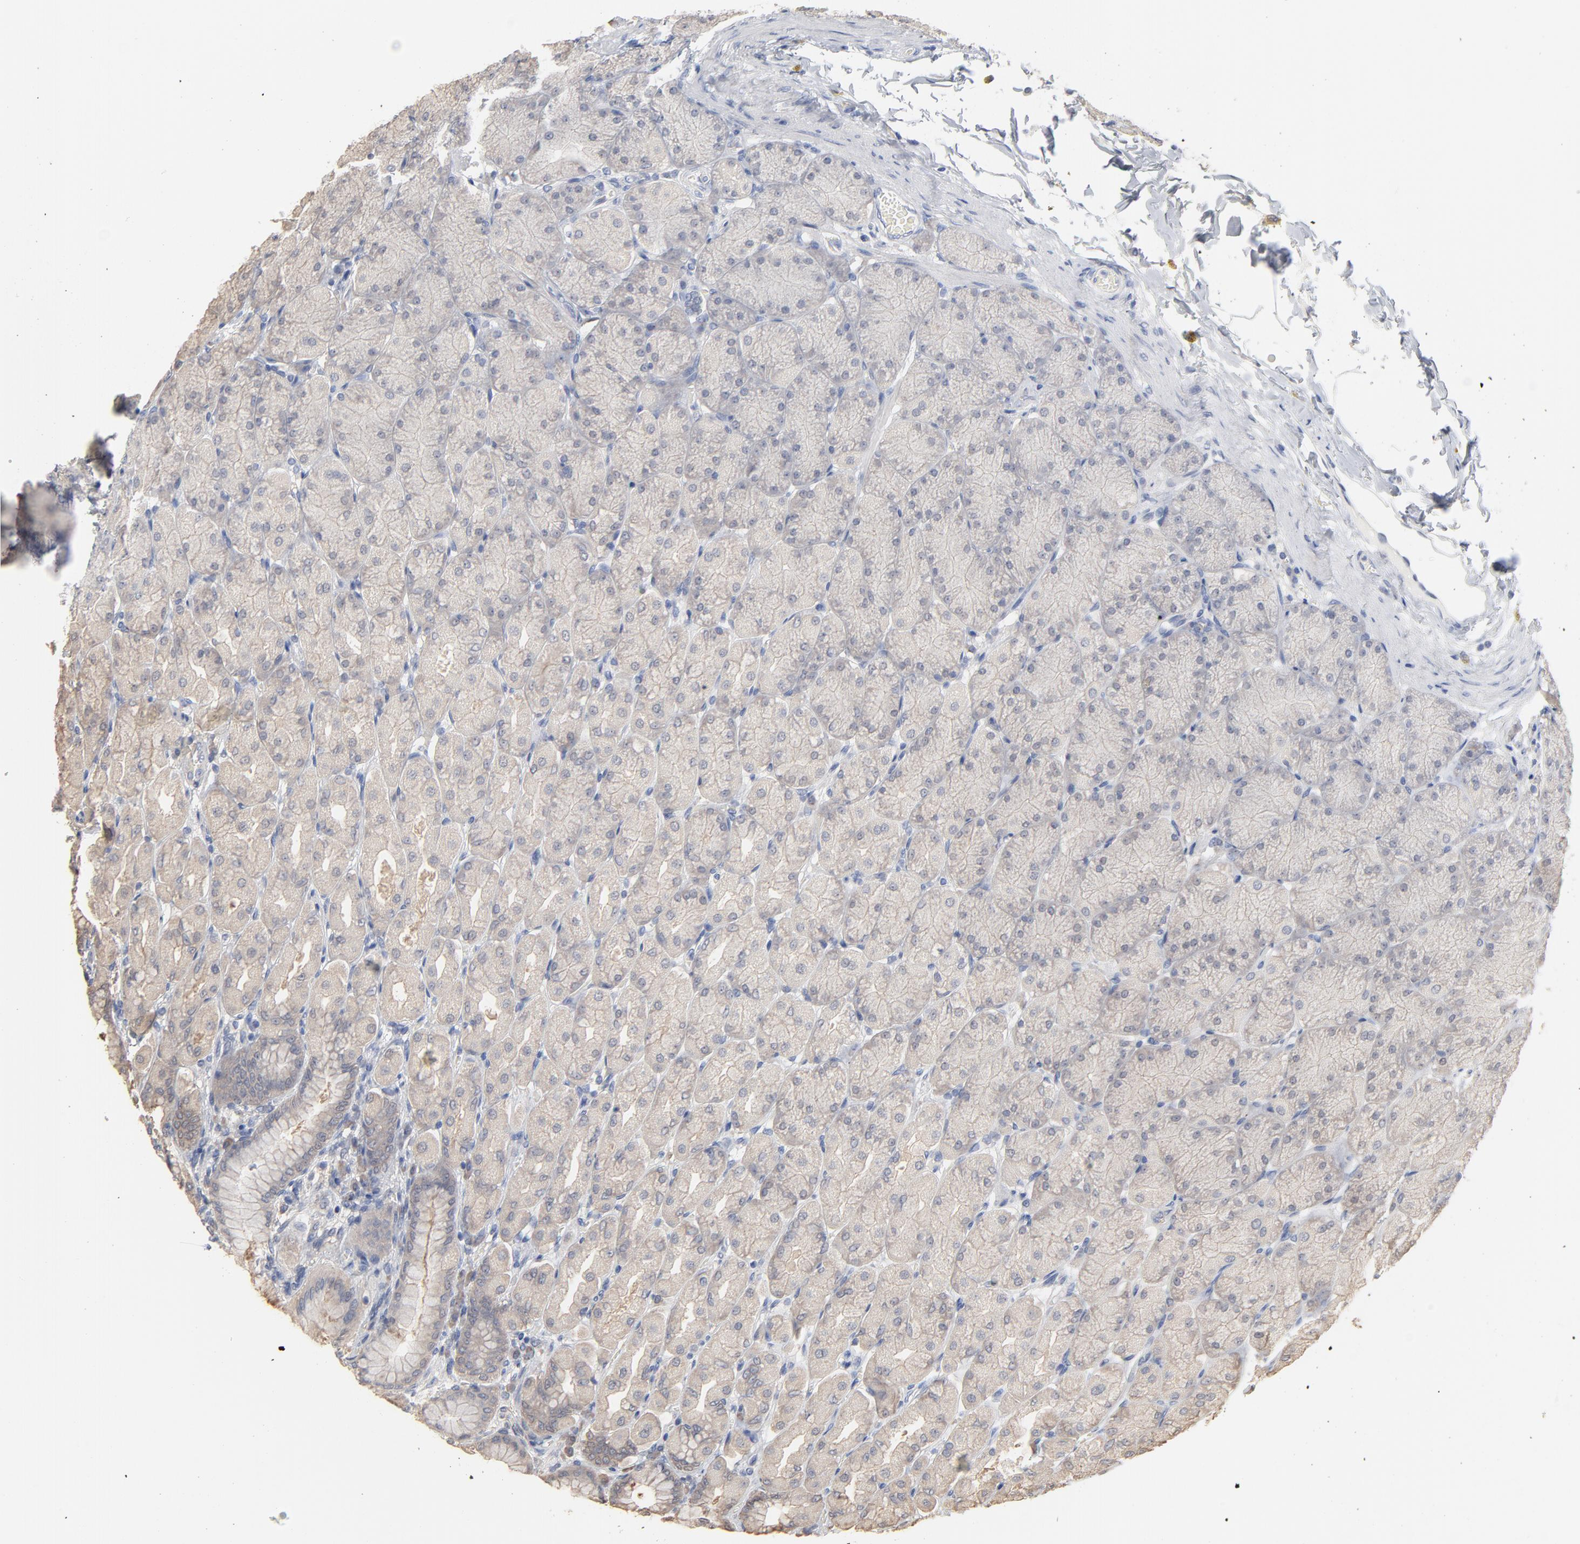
{"staining": {"intensity": "weak", "quantity": ">75%", "location": "cytoplasmic/membranous"}, "tissue": "stomach", "cell_type": "Glandular cells", "image_type": "normal", "snomed": [{"axis": "morphology", "description": "Normal tissue, NOS"}, {"axis": "topography", "description": "Stomach, upper"}], "caption": "Immunohistochemical staining of unremarkable human stomach reveals >75% levels of weak cytoplasmic/membranous protein staining in about >75% of glandular cells. The staining was performed using DAB to visualize the protein expression in brown, while the nuclei were stained in blue with hematoxylin (Magnification: 20x).", "gene": "DNAL4", "patient": {"sex": "female", "age": 56}}